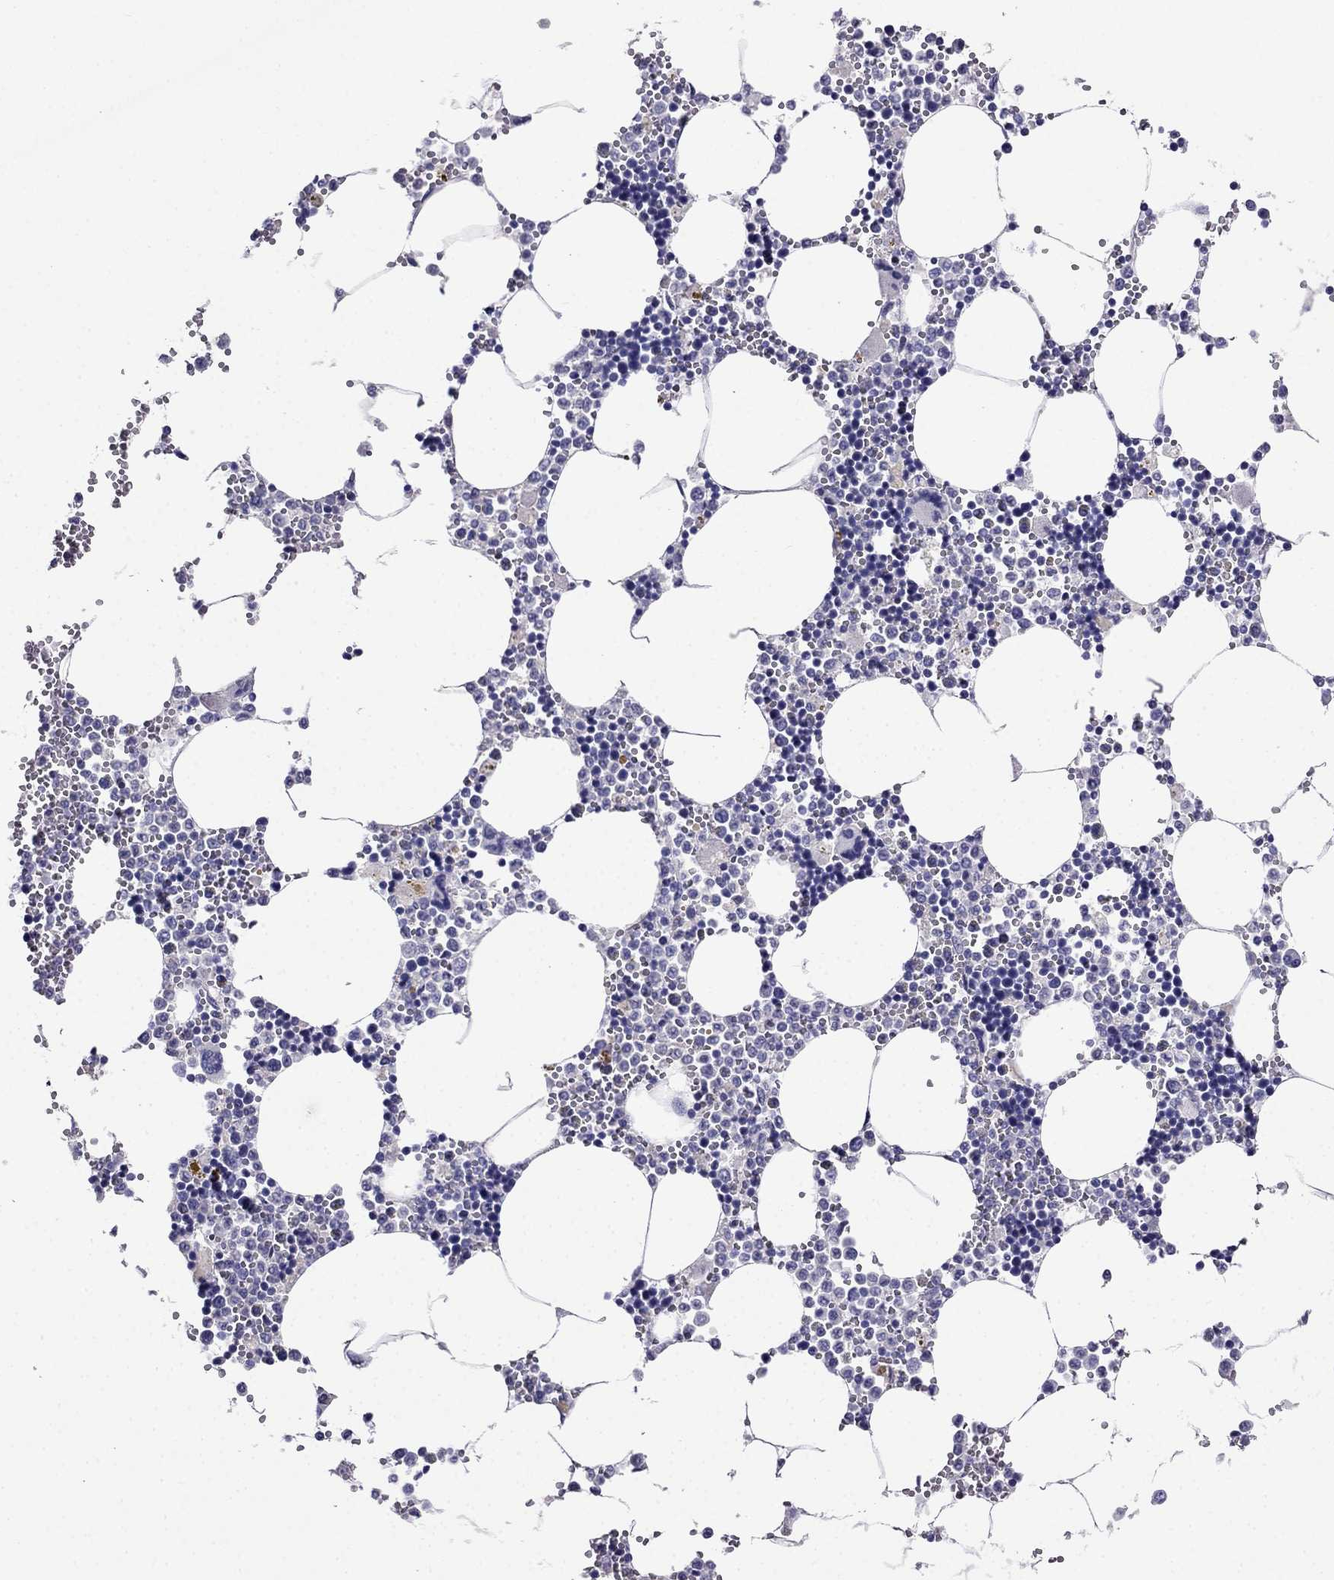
{"staining": {"intensity": "negative", "quantity": "none", "location": "none"}, "tissue": "bone marrow", "cell_type": "Hematopoietic cells", "image_type": "normal", "snomed": [{"axis": "morphology", "description": "Normal tissue, NOS"}, {"axis": "topography", "description": "Bone marrow"}], "caption": "Bone marrow was stained to show a protein in brown. There is no significant positivity in hematopoietic cells. (DAB (3,3'-diaminobenzidine) immunohistochemistry, high magnification).", "gene": "SCNN1D", "patient": {"sex": "male", "age": 54}}